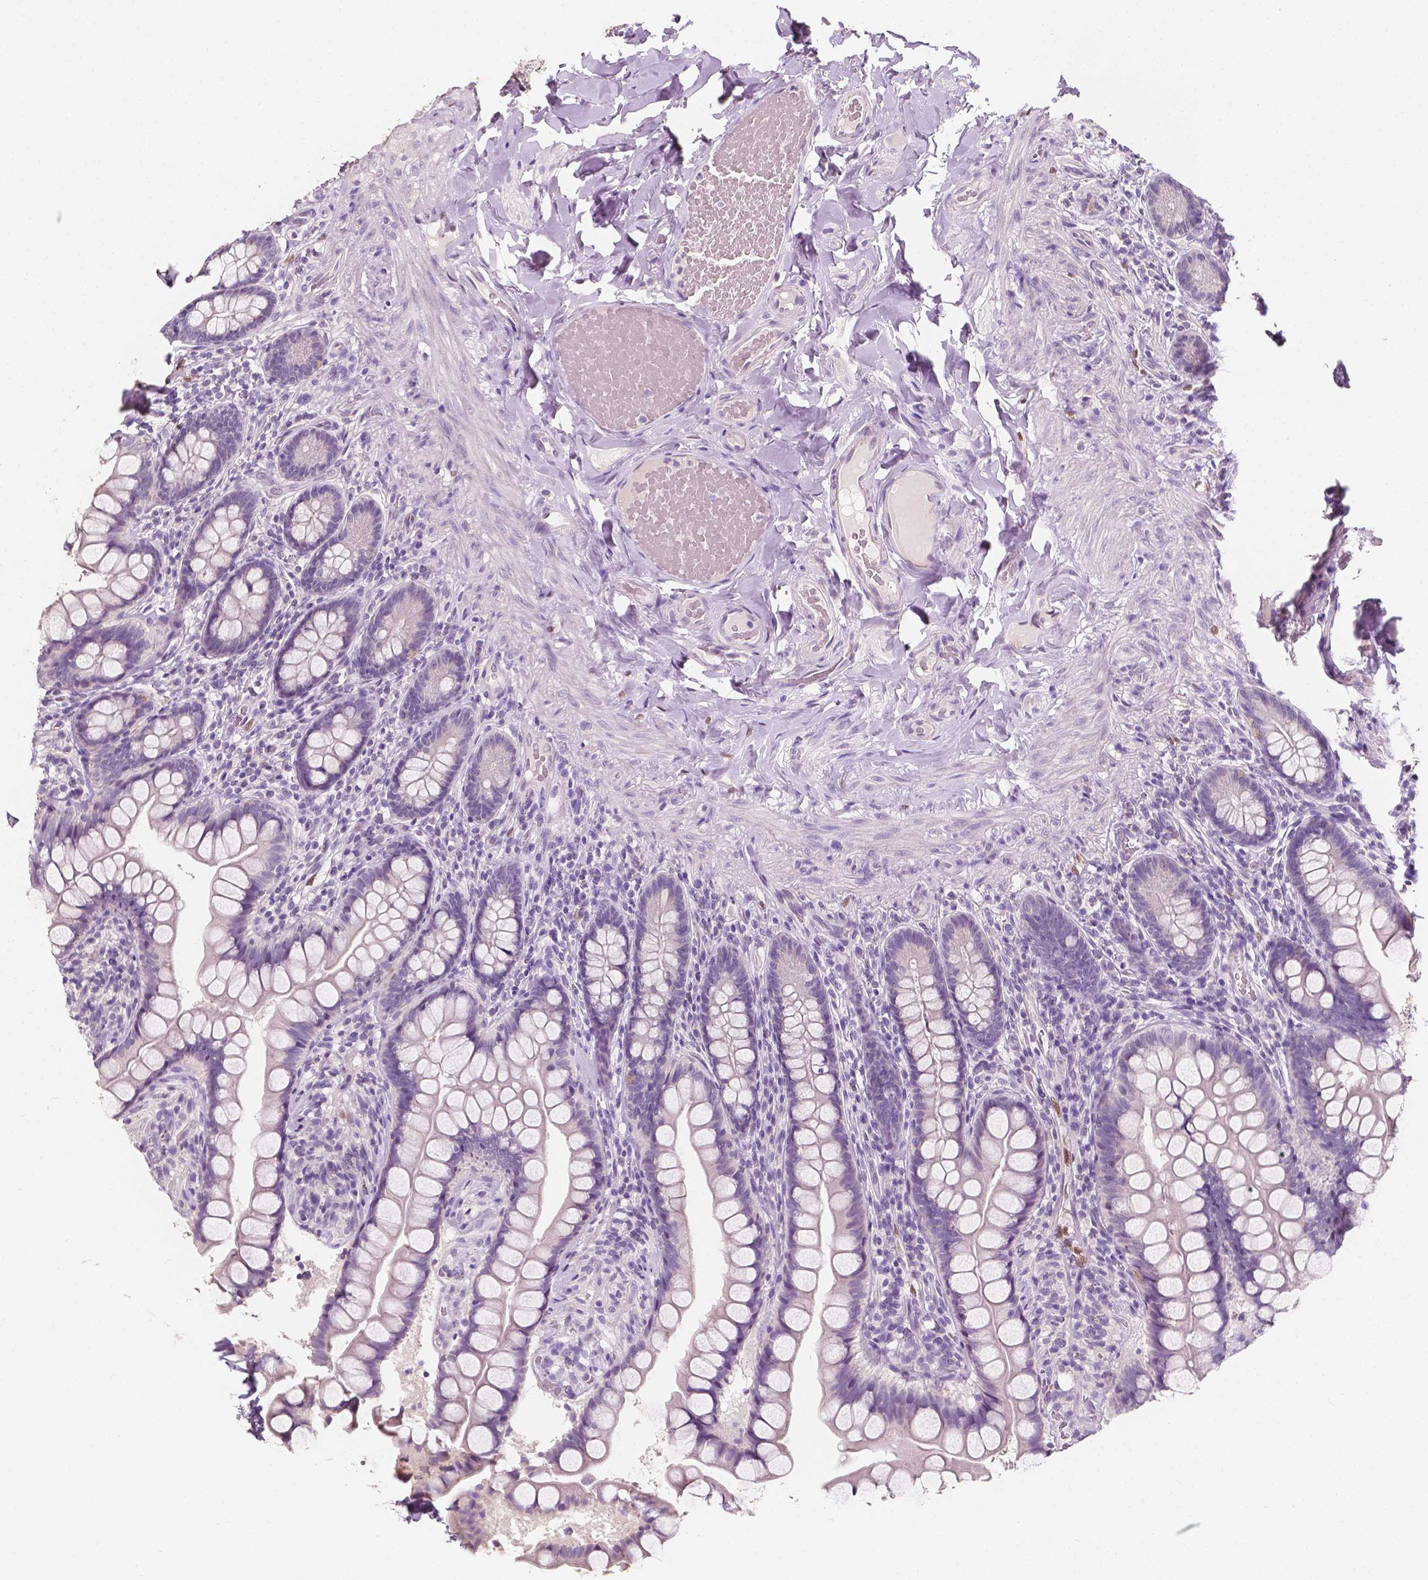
{"staining": {"intensity": "negative", "quantity": "none", "location": "none"}, "tissue": "small intestine", "cell_type": "Glandular cells", "image_type": "normal", "snomed": [{"axis": "morphology", "description": "Normal tissue, NOS"}, {"axis": "topography", "description": "Small intestine"}], "caption": "A high-resolution photomicrograph shows IHC staining of normal small intestine, which demonstrates no significant expression in glandular cells. Brightfield microscopy of immunohistochemistry stained with DAB (3,3'-diaminobenzidine) (brown) and hematoxylin (blue), captured at high magnification.", "gene": "TAL1", "patient": {"sex": "male", "age": 70}}